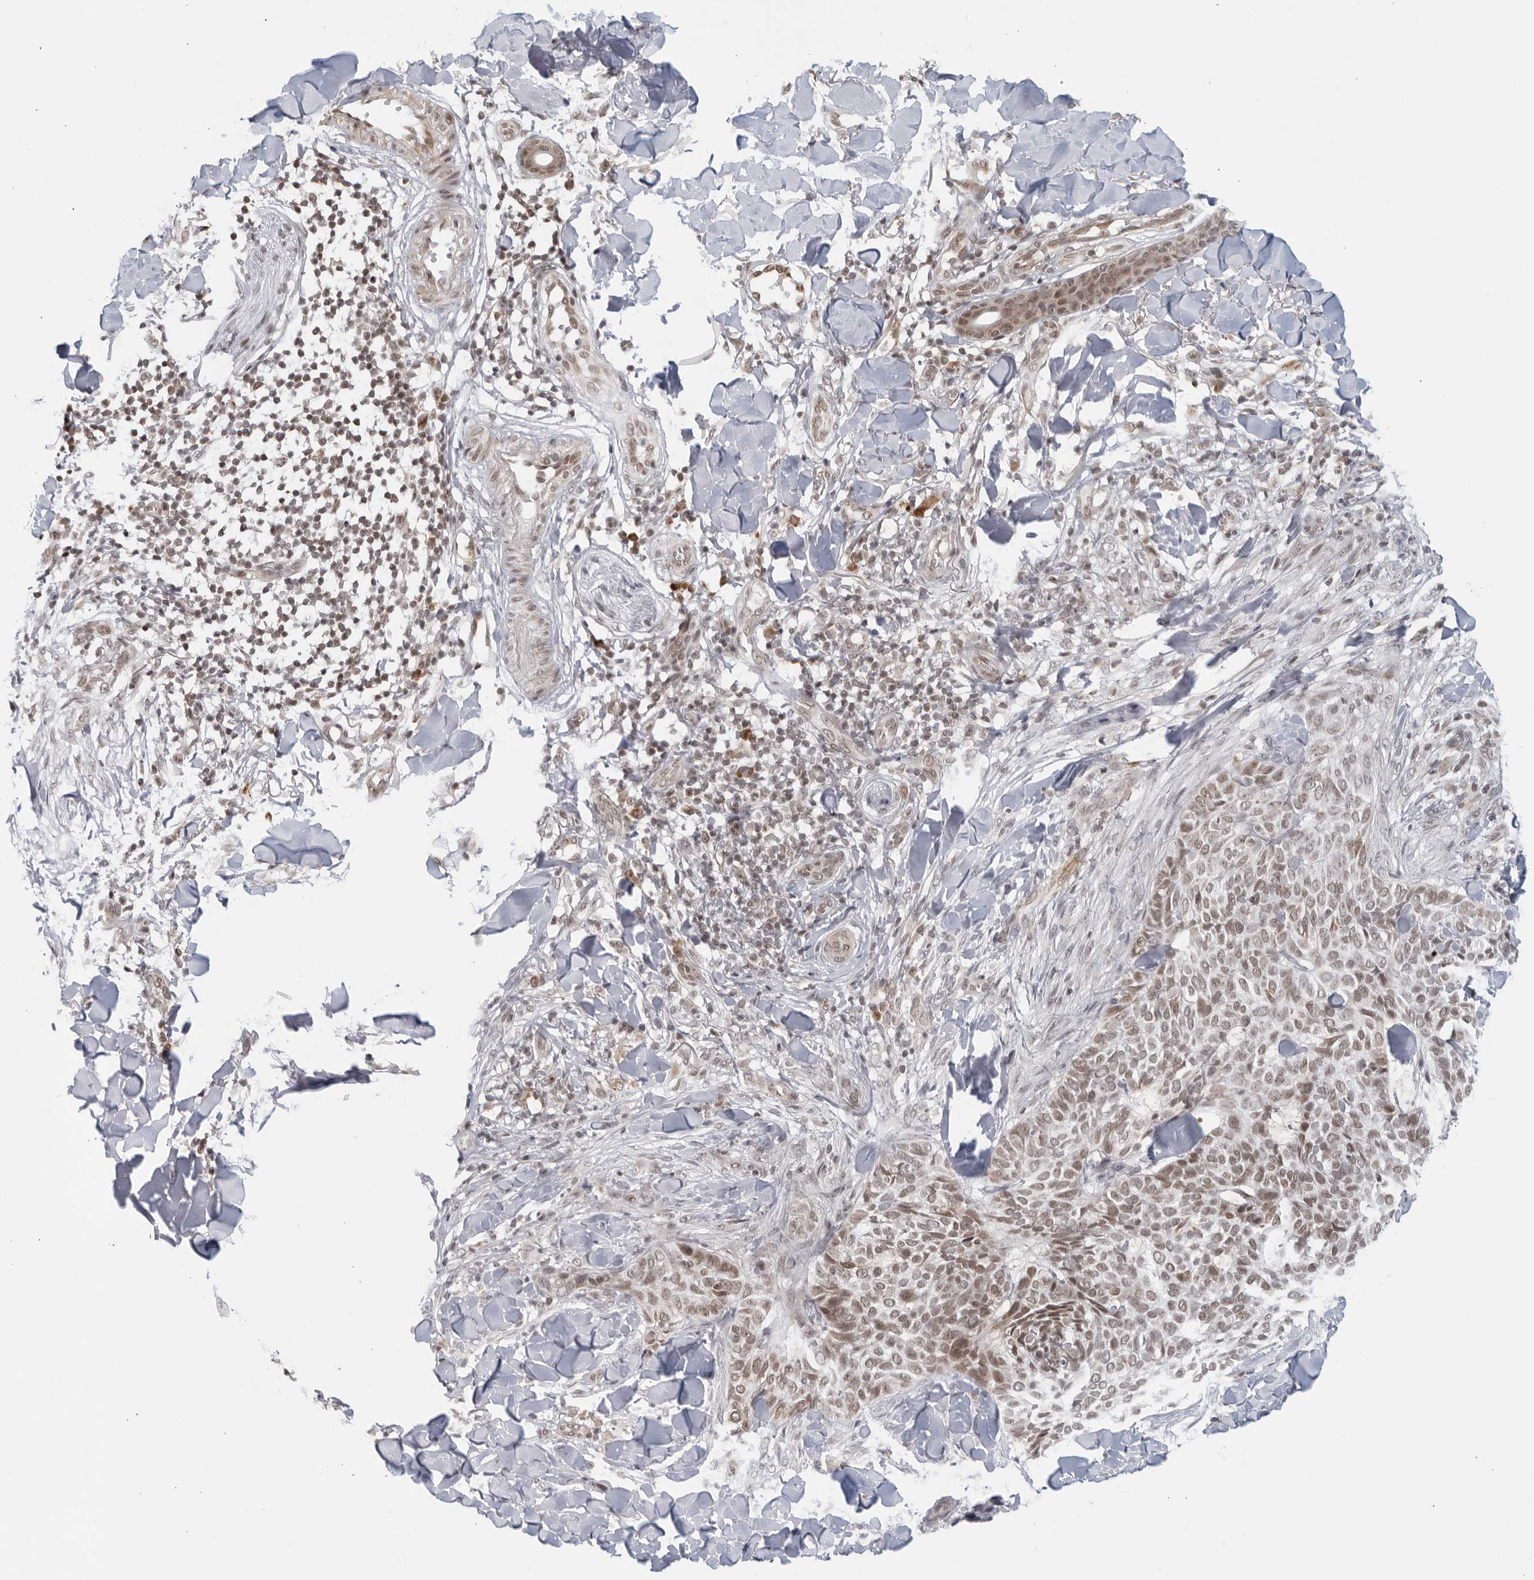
{"staining": {"intensity": "weak", "quantity": ">75%", "location": "cytoplasmic/membranous"}, "tissue": "skin cancer", "cell_type": "Tumor cells", "image_type": "cancer", "snomed": [{"axis": "morphology", "description": "Normal tissue, NOS"}, {"axis": "morphology", "description": "Basal cell carcinoma"}, {"axis": "topography", "description": "Skin"}], "caption": "Approximately >75% of tumor cells in skin cancer reveal weak cytoplasmic/membranous protein expression as visualized by brown immunohistochemical staining.", "gene": "RAB11FIP3", "patient": {"sex": "male", "age": 67}}